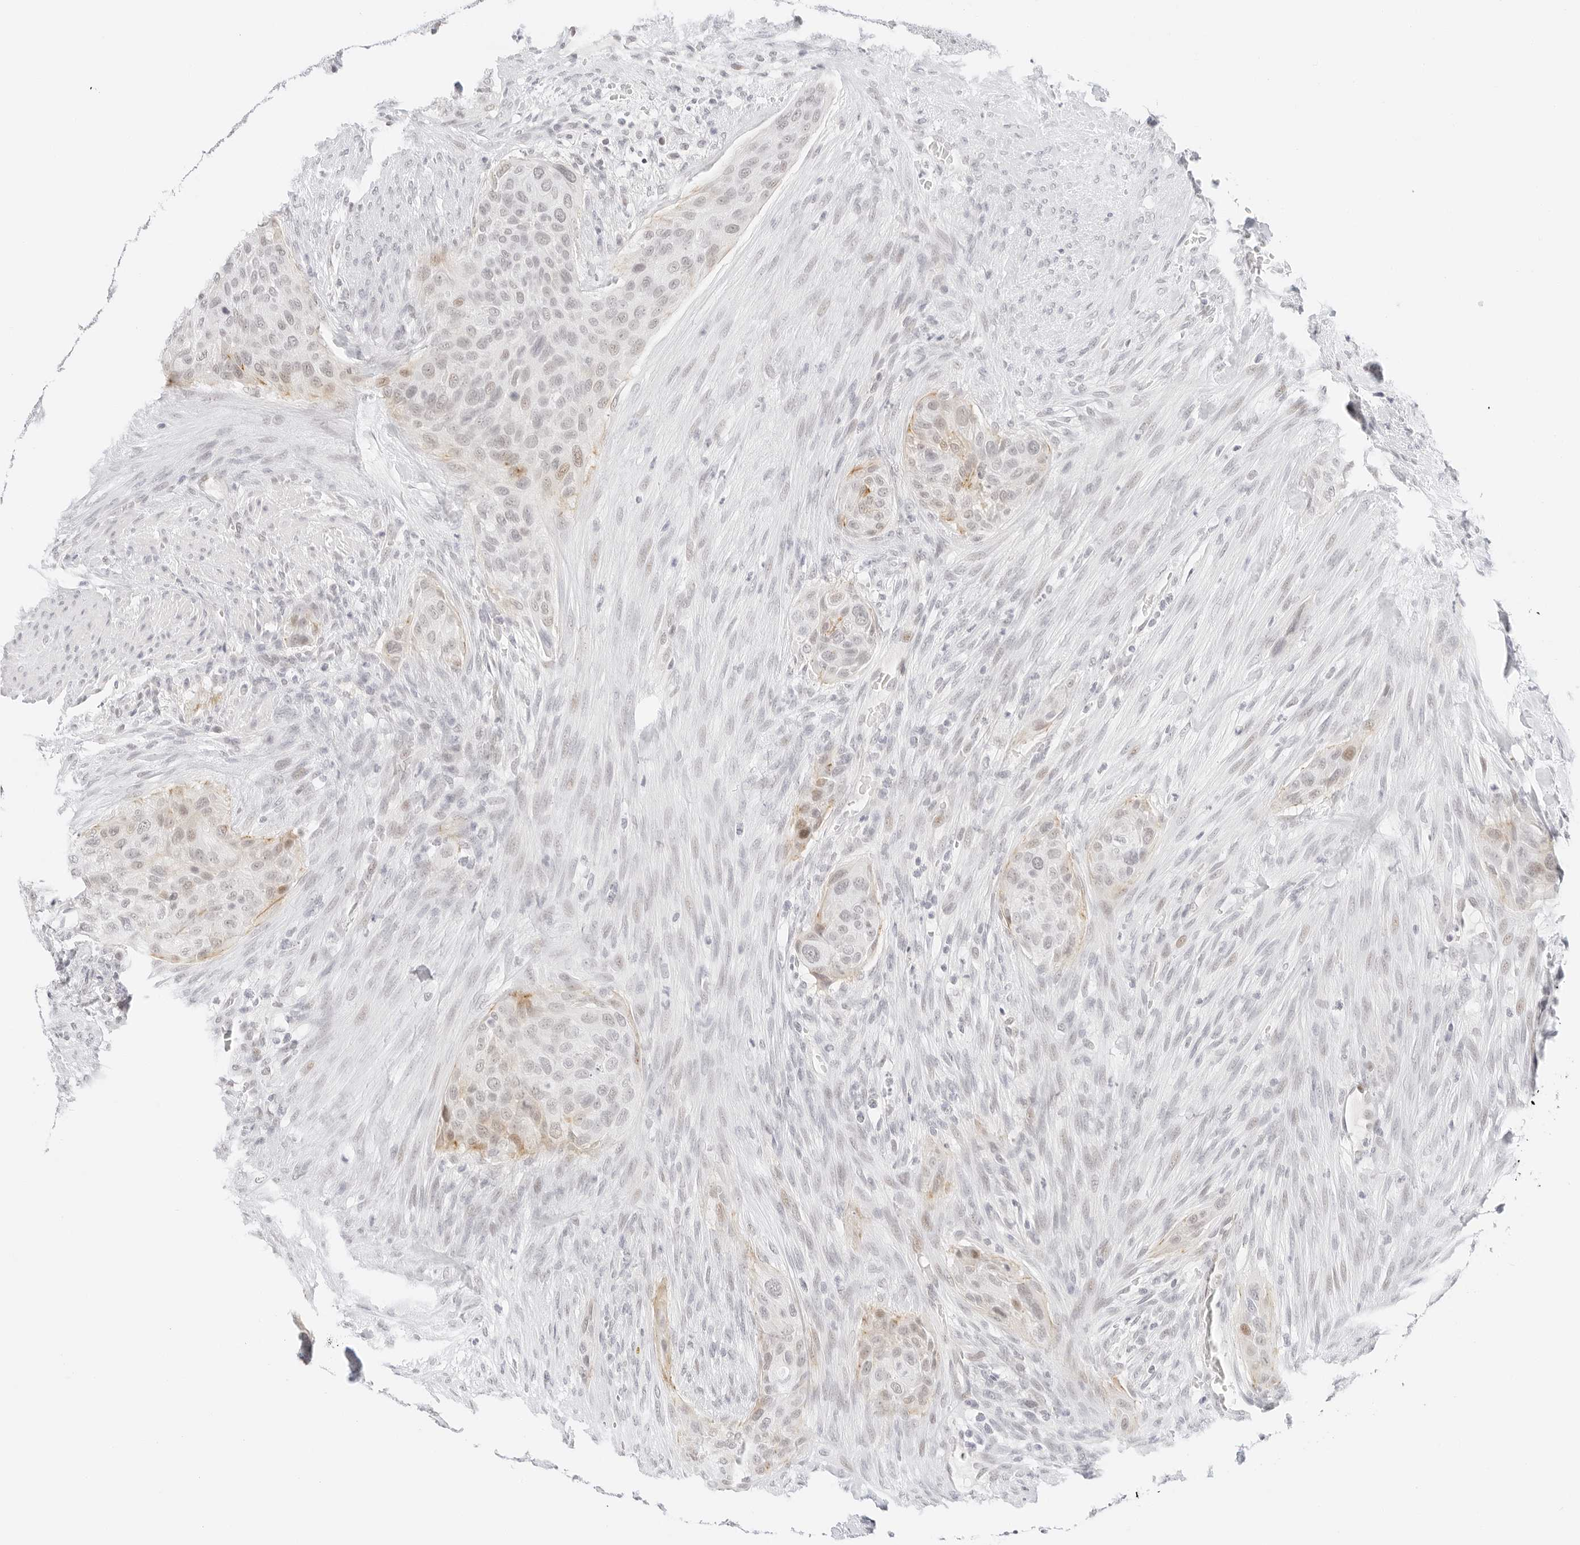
{"staining": {"intensity": "weak", "quantity": "<25%", "location": "cytoplasmic/membranous,nuclear"}, "tissue": "urothelial cancer", "cell_type": "Tumor cells", "image_type": "cancer", "snomed": [{"axis": "morphology", "description": "Urothelial carcinoma, High grade"}, {"axis": "topography", "description": "Urinary bladder"}], "caption": "The photomicrograph shows no staining of tumor cells in high-grade urothelial carcinoma.", "gene": "ITGA6", "patient": {"sex": "male", "age": 35}}